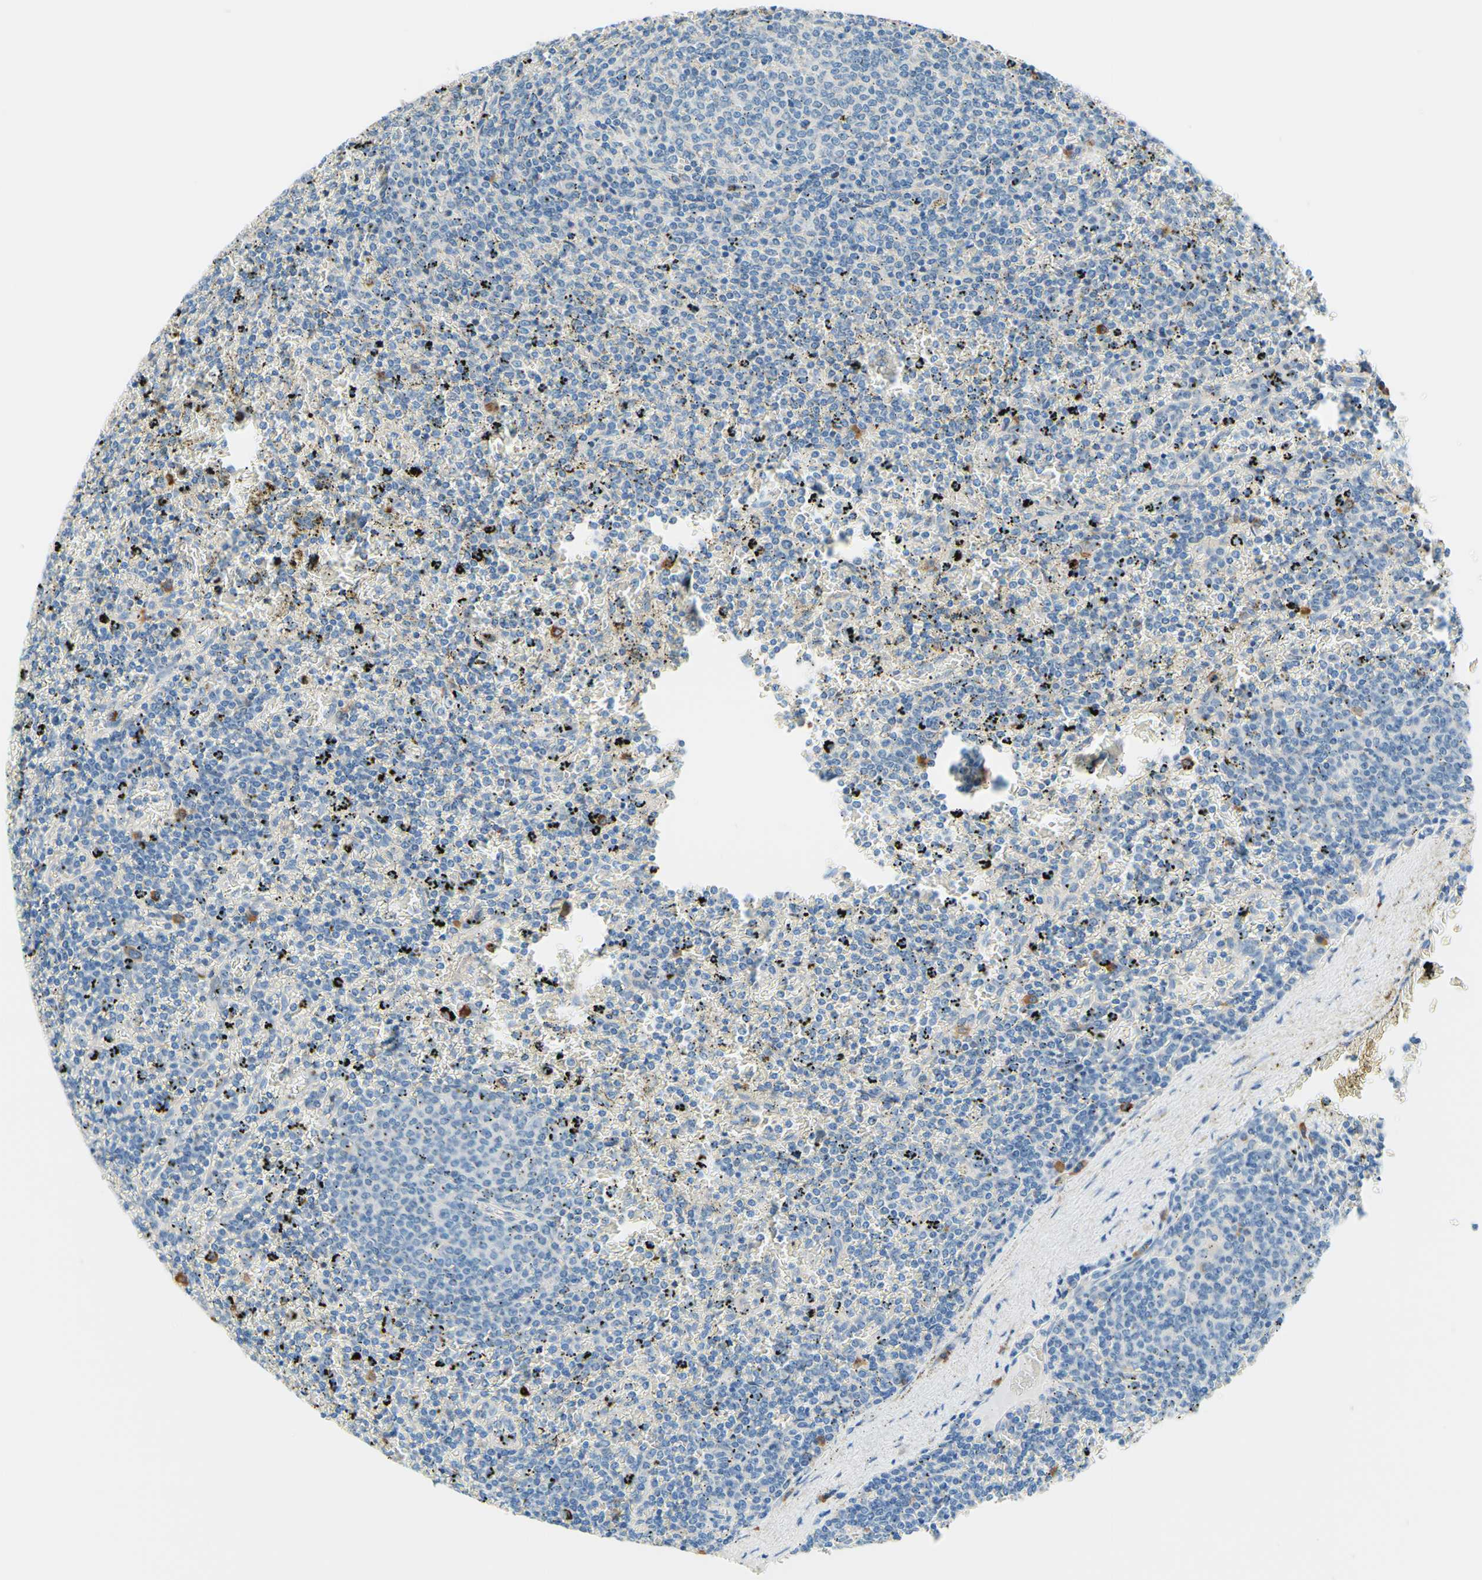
{"staining": {"intensity": "negative", "quantity": "none", "location": "none"}, "tissue": "lymphoma", "cell_type": "Tumor cells", "image_type": "cancer", "snomed": [{"axis": "morphology", "description": "Malignant lymphoma, non-Hodgkin's type, Low grade"}, {"axis": "topography", "description": "Spleen"}], "caption": "The micrograph reveals no staining of tumor cells in lymphoma.", "gene": "PASD1", "patient": {"sex": "female", "age": 77}}